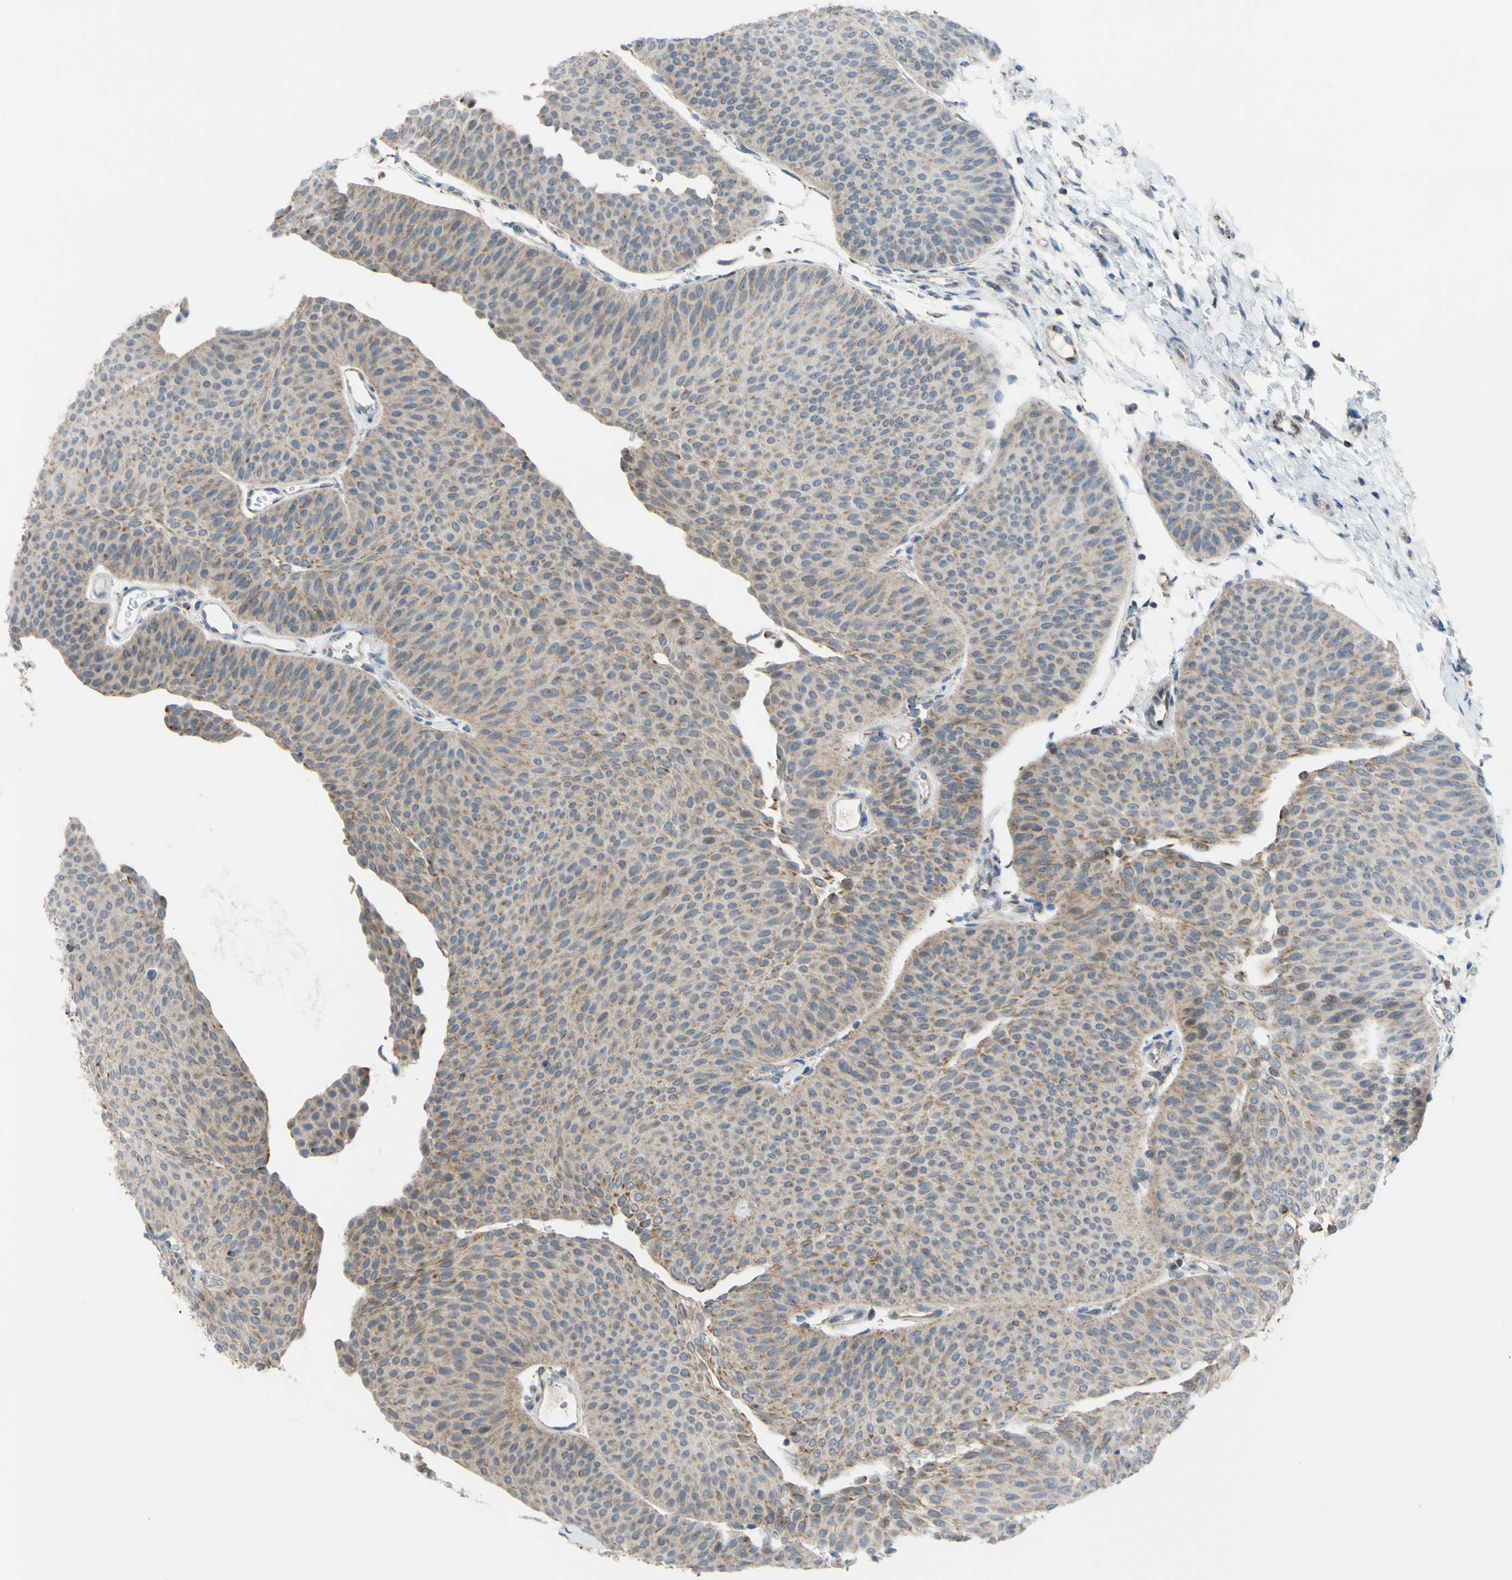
{"staining": {"intensity": "weak", "quantity": ">75%", "location": "cytoplasmic/membranous"}, "tissue": "urothelial cancer", "cell_type": "Tumor cells", "image_type": "cancer", "snomed": [{"axis": "morphology", "description": "Urothelial carcinoma, Low grade"}, {"axis": "topography", "description": "Urinary bladder"}], "caption": "Weak cytoplasmic/membranous protein expression is appreciated in approximately >75% of tumor cells in urothelial carcinoma (low-grade).", "gene": "GLT8D1", "patient": {"sex": "female", "age": 60}}